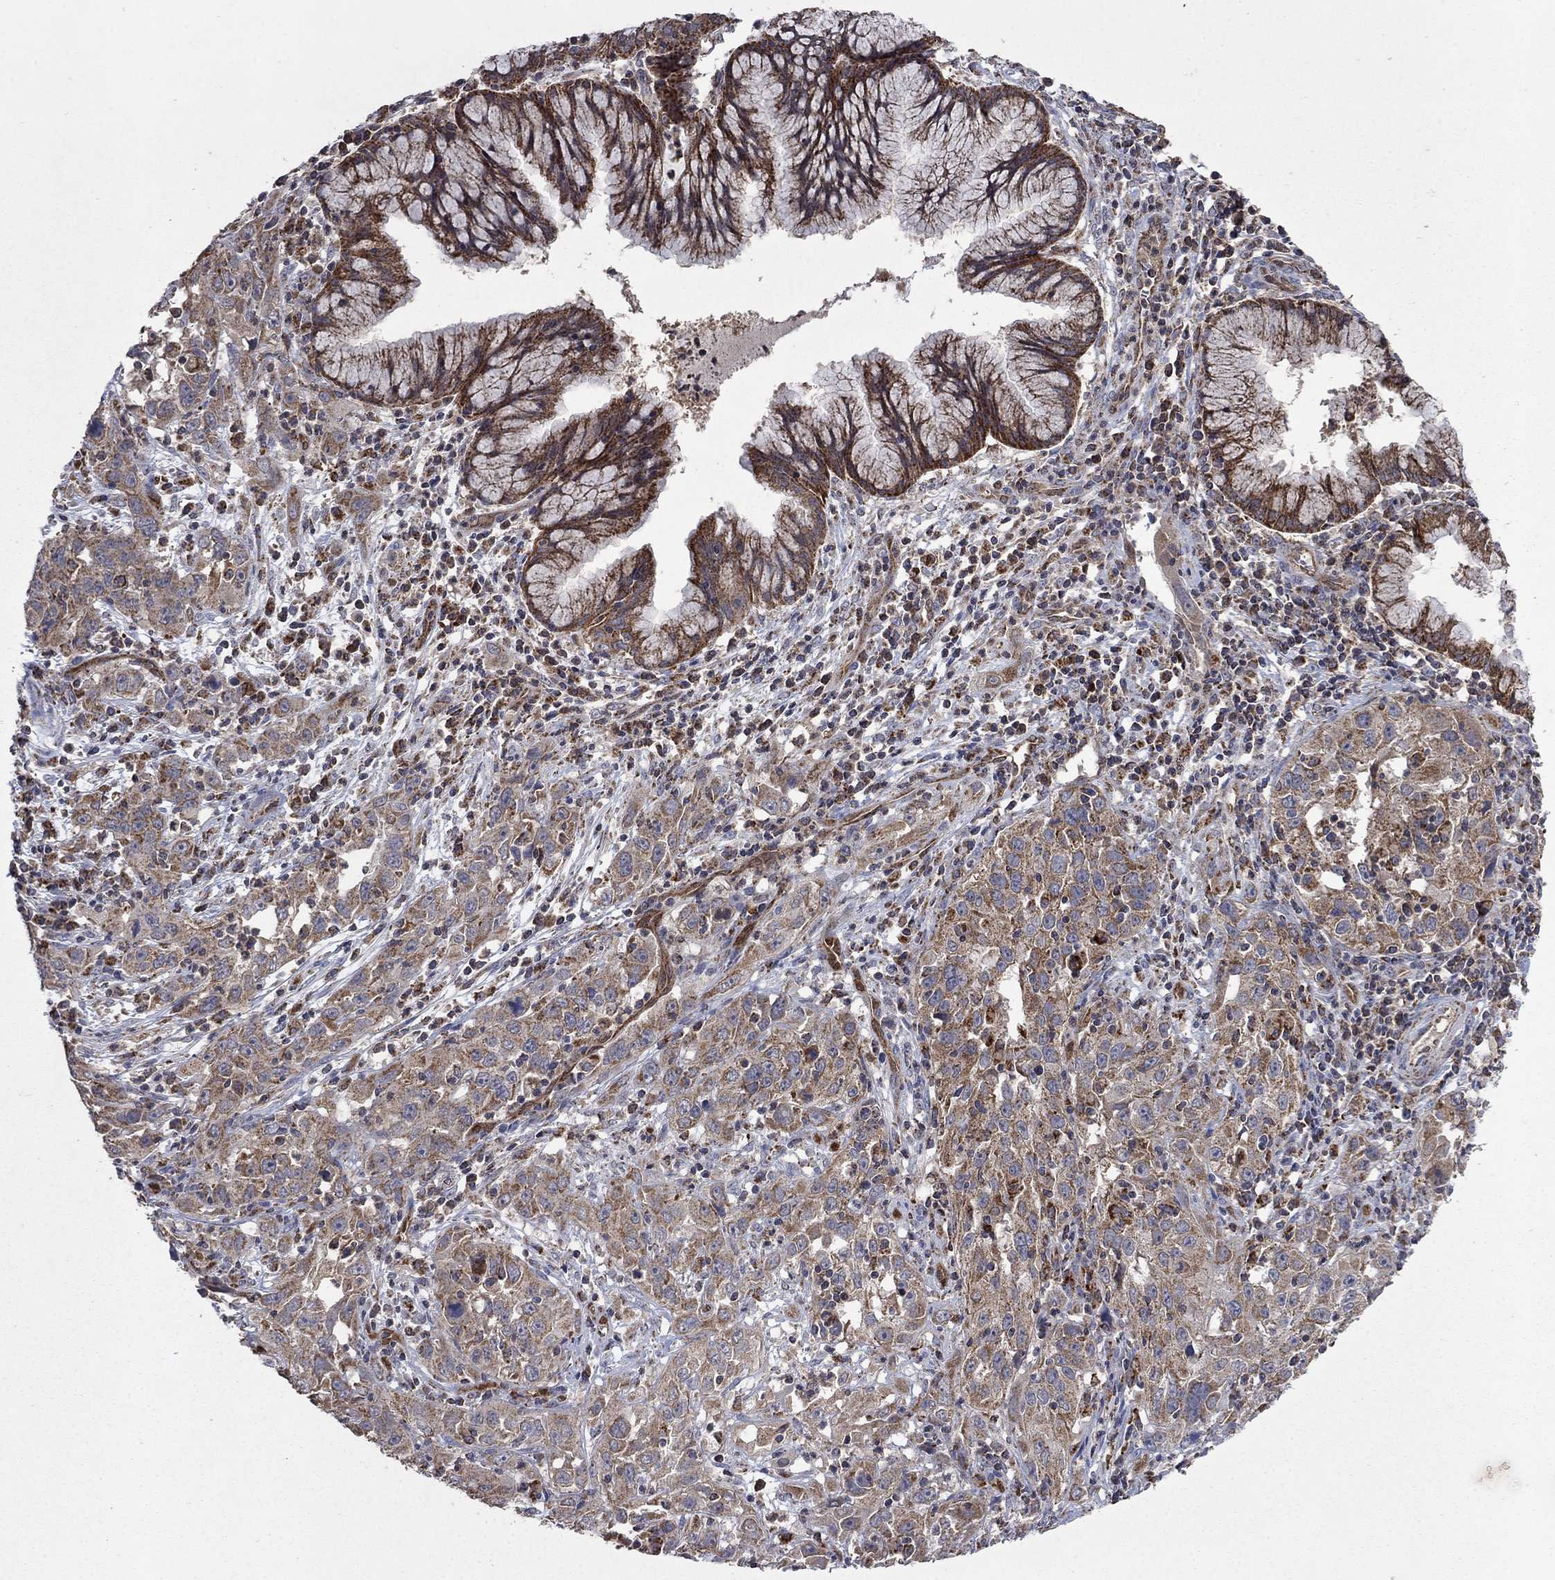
{"staining": {"intensity": "moderate", "quantity": "25%-75%", "location": "cytoplasmic/membranous"}, "tissue": "cervical cancer", "cell_type": "Tumor cells", "image_type": "cancer", "snomed": [{"axis": "morphology", "description": "Squamous cell carcinoma, NOS"}, {"axis": "topography", "description": "Cervix"}], "caption": "Immunohistochemistry of human squamous cell carcinoma (cervical) displays medium levels of moderate cytoplasmic/membranous staining in about 25%-75% of tumor cells.", "gene": "DPH1", "patient": {"sex": "female", "age": 32}}